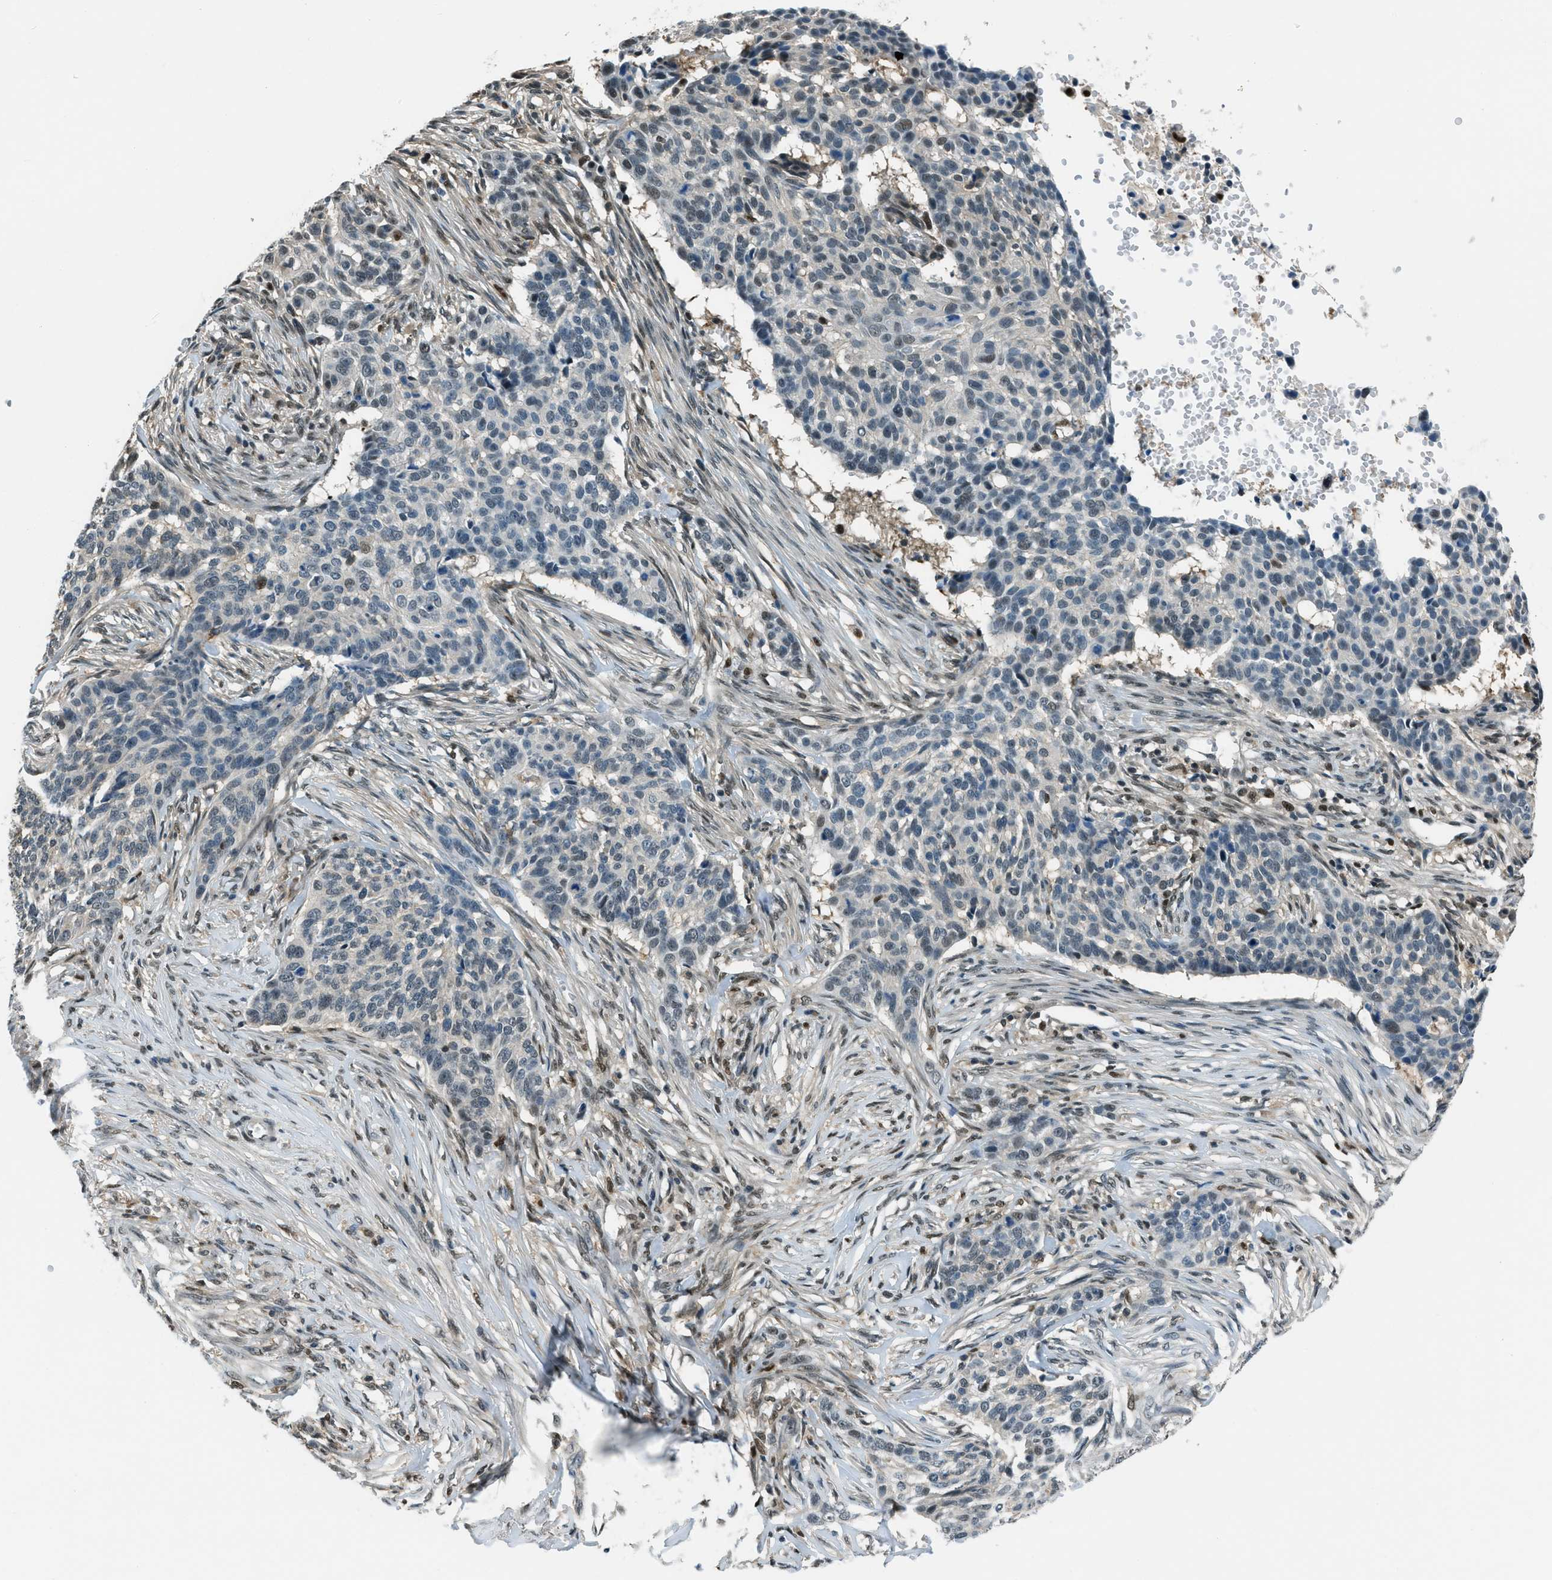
{"staining": {"intensity": "weak", "quantity": "25%-75%", "location": "nuclear"}, "tissue": "skin cancer", "cell_type": "Tumor cells", "image_type": "cancer", "snomed": [{"axis": "morphology", "description": "Basal cell carcinoma"}, {"axis": "topography", "description": "Skin"}], "caption": "This micrograph displays skin basal cell carcinoma stained with immunohistochemistry to label a protein in brown. The nuclear of tumor cells show weak positivity for the protein. Nuclei are counter-stained blue.", "gene": "OGFR", "patient": {"sex": "male", "age": 85}}